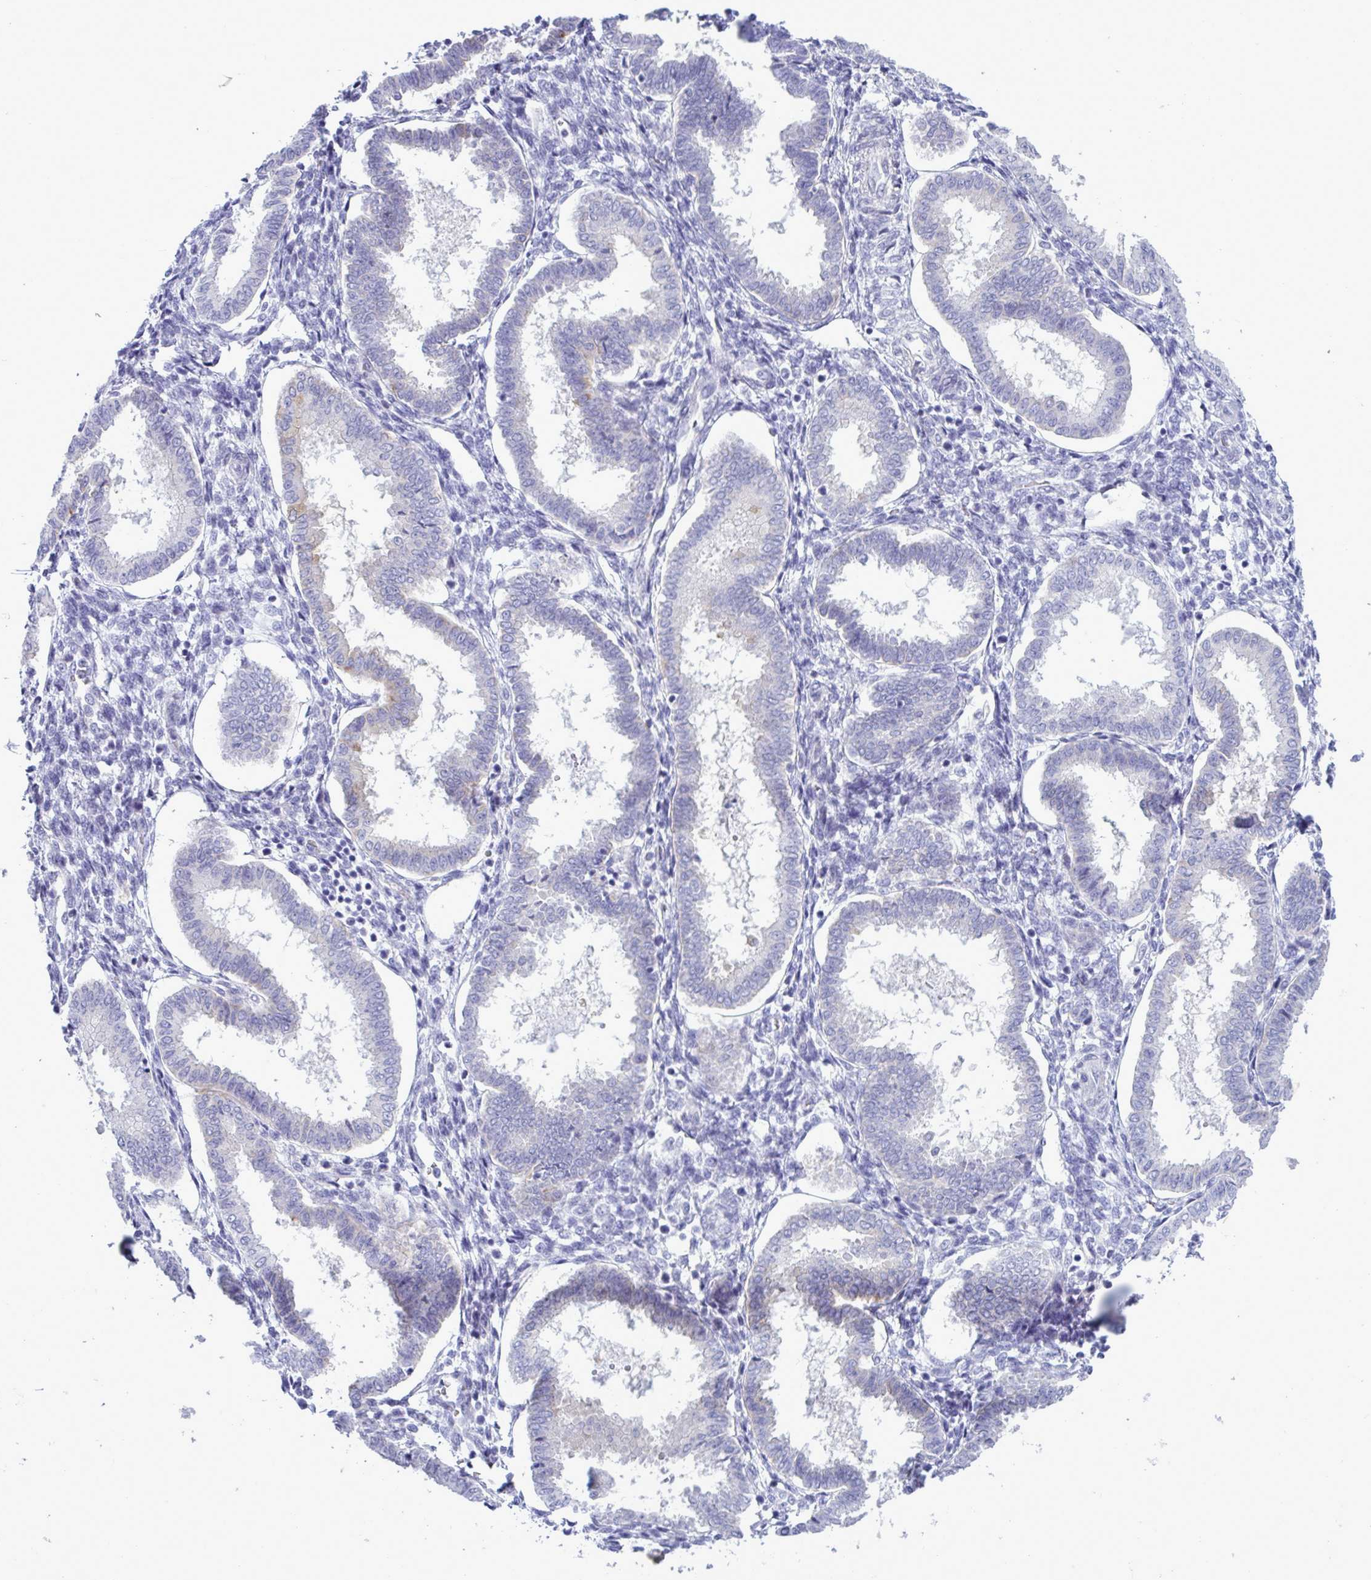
{"staining": {"intensity": "negative", "quantity": "none", "location": "none"}, "tissue": "endometrium", "cell_type": "Cells in endometrial stroma", "image_type": "normal", "snomed": [{"axis": "morphology", "description": "Normal tissue, NOS"}, {"axis": "topography", "description": "Endometrium"}], "caption": "High magnification brightfield microscopy of benign endometrium stained with DAB (3,3'-diaminobenzidine) (brown) and counterstained with hematoxylin (blue): cells in endometrial stroma show no significant staining. The staining was performed using DAB (3,3'-diaminobenzidine) to visualize the protein expression in brown, while the nuclei were stained in blue with hematoxylin (Magnification: 20x).", "gene": "MFSD4A", "patient": {"sex": "female", "age": 24}}